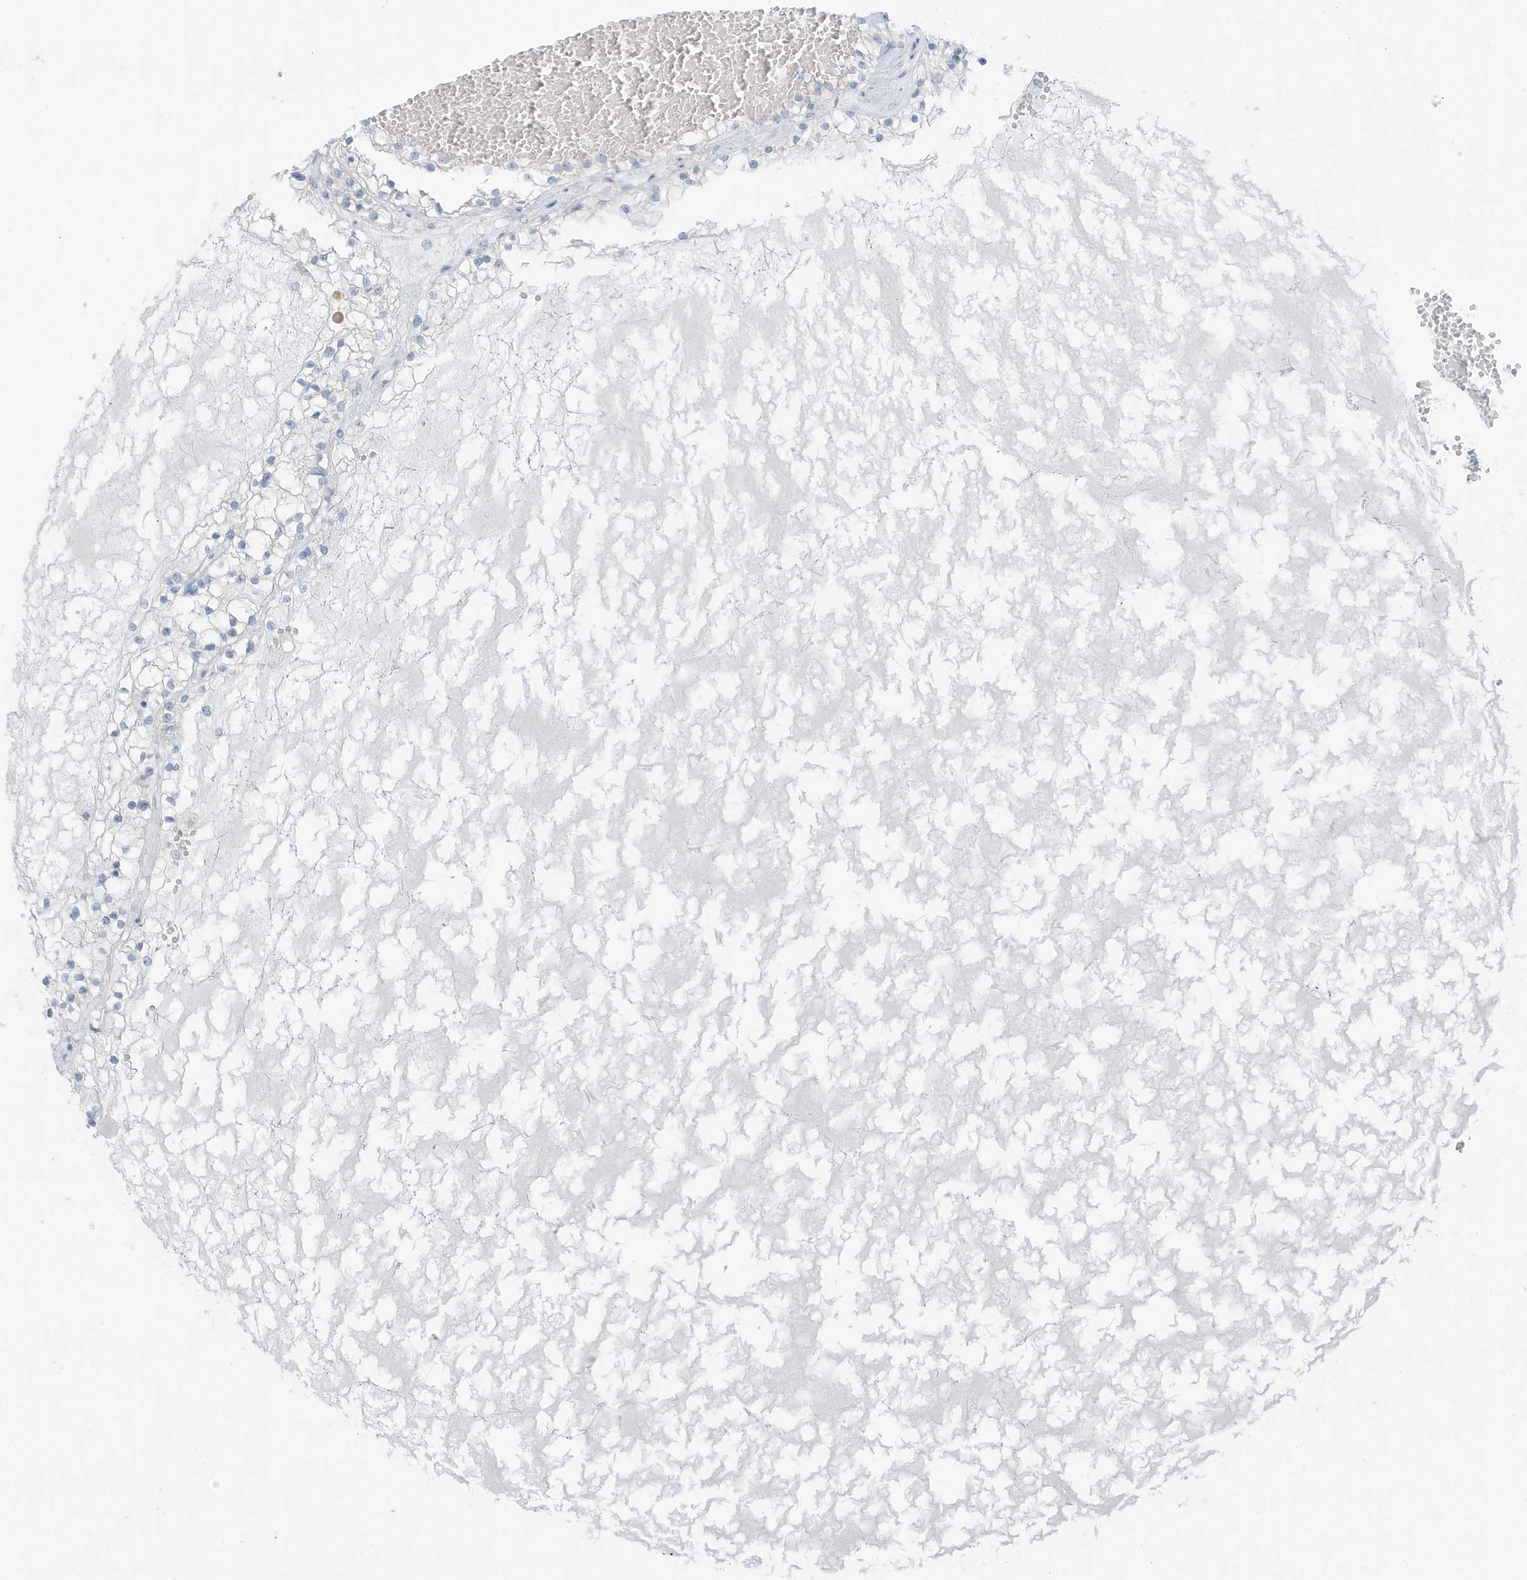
{"staining": {"intensity": "negative", "quantity": "none", "location": "none"}, "tissue": "renal cancer", "cell_type": "Tumor cells", "image_type": "cancer", "snomed": [{"axis": "morphology", "description": "Normal tissue, NOS"}, {"axis": "morphology", "description": "Adenocarcinoma, NOS"}, {"axis": "topography", "description": "Kidney"}], "caption": "An immunohistochemistry (IHC) histopathology image of renal adenocarcinoma is shown. There is no staining in tumor cells of renal adenocarcinoma.", "gene": "ZFP64", "patient": {"sex": "male", "age": 68}}